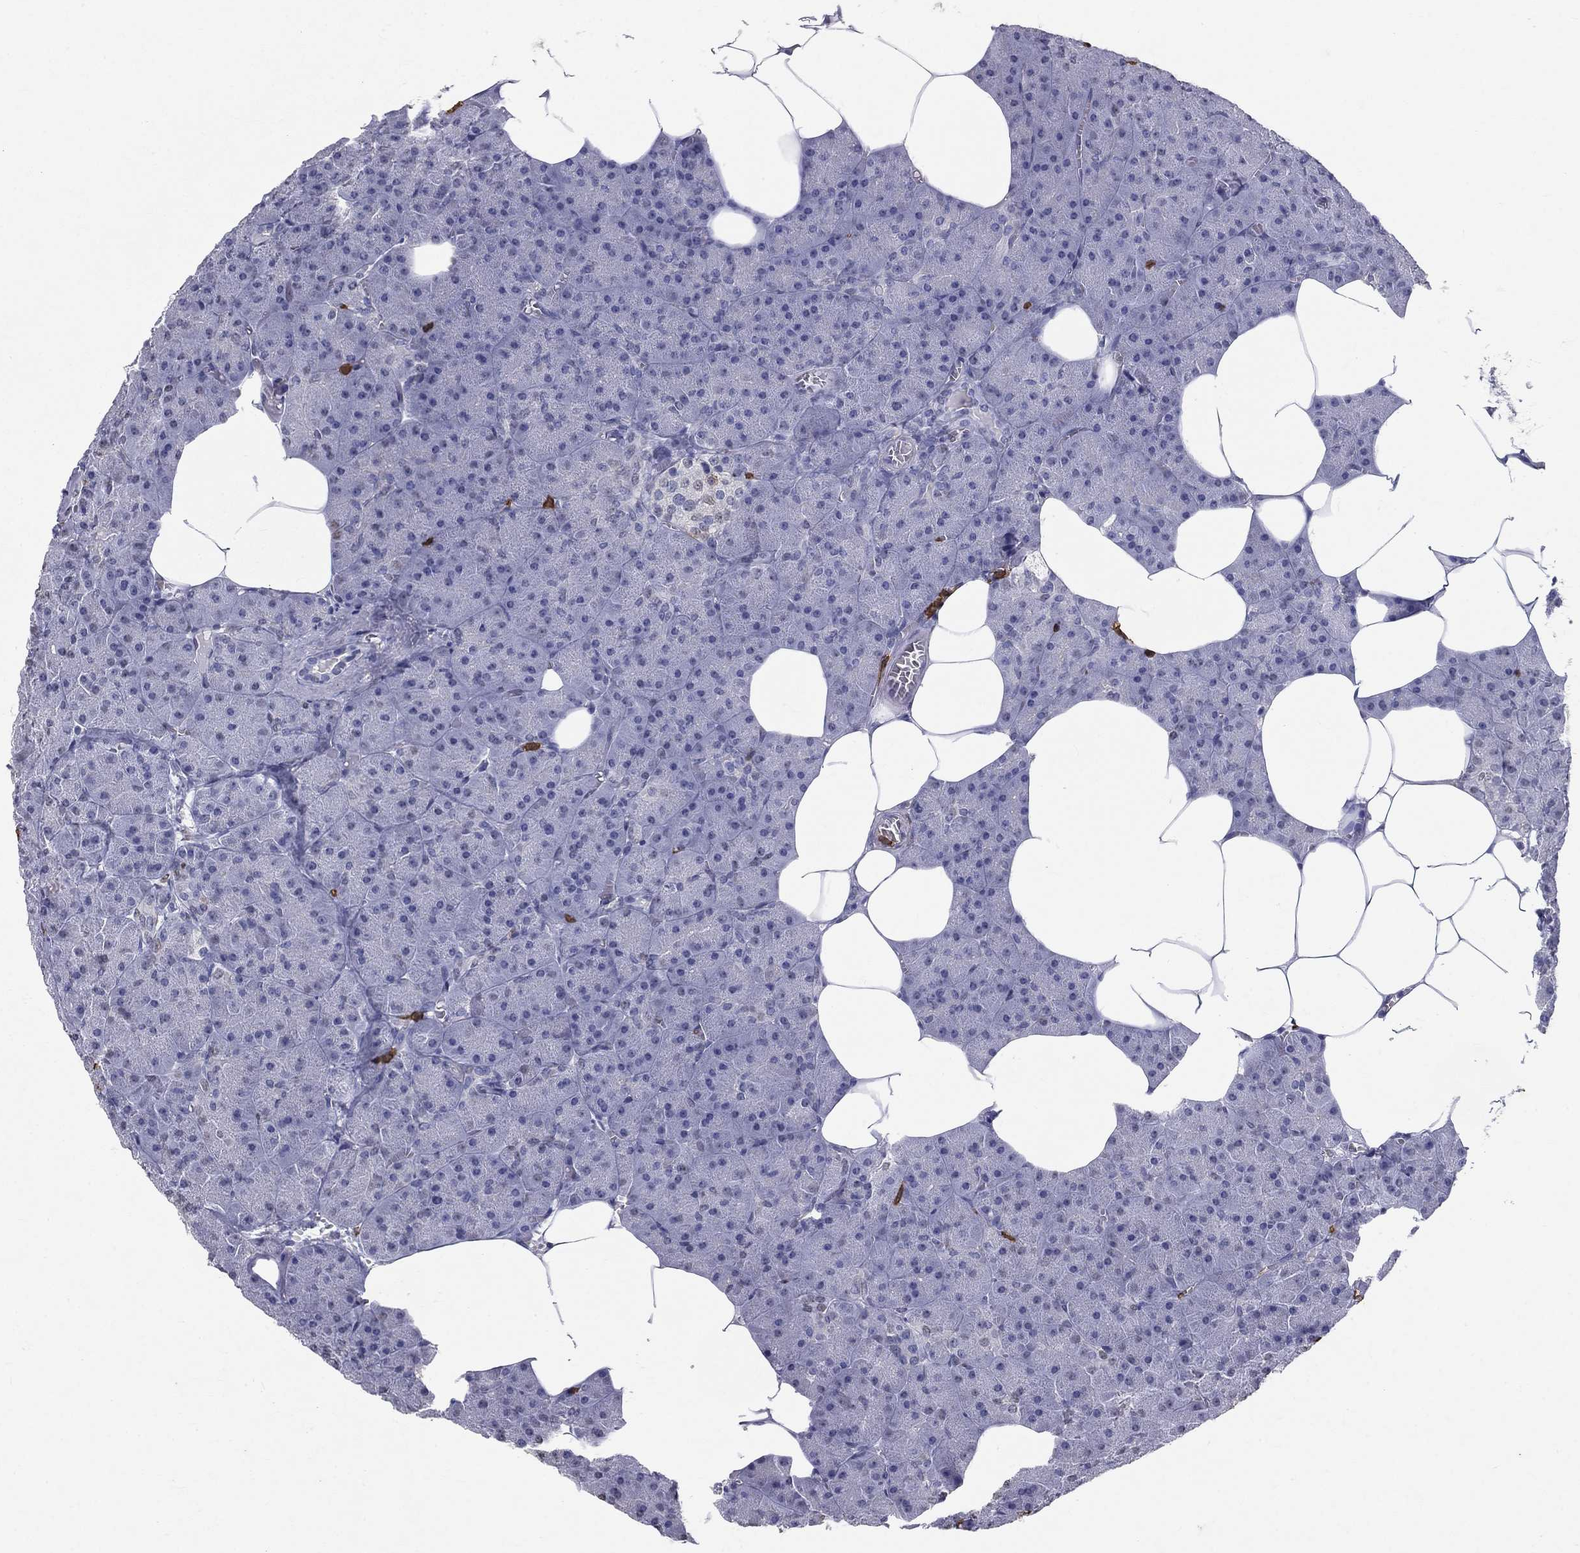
{"staining": {"intensity": "weak", "quantity": "<25%", "location": "nuclear"}, "tissue": "pancreas", "cell_type": "Exocrine glandular cells", "image_type": "normal", "snomed": [{"axis": "morphology", "description": "Normal tissue, NOS"}, {"axis": "topography", "description": "Pancreas"}], "caption": "This image is of benign pancreas stained with immunohistochemistry (IHC) to label a protein in brown with the nuclei are counter-stained blue. There is no positivity in exocrine glandular cells.", "gene": "IGSF8", "patient": {"sex": "male", "age": 61}}